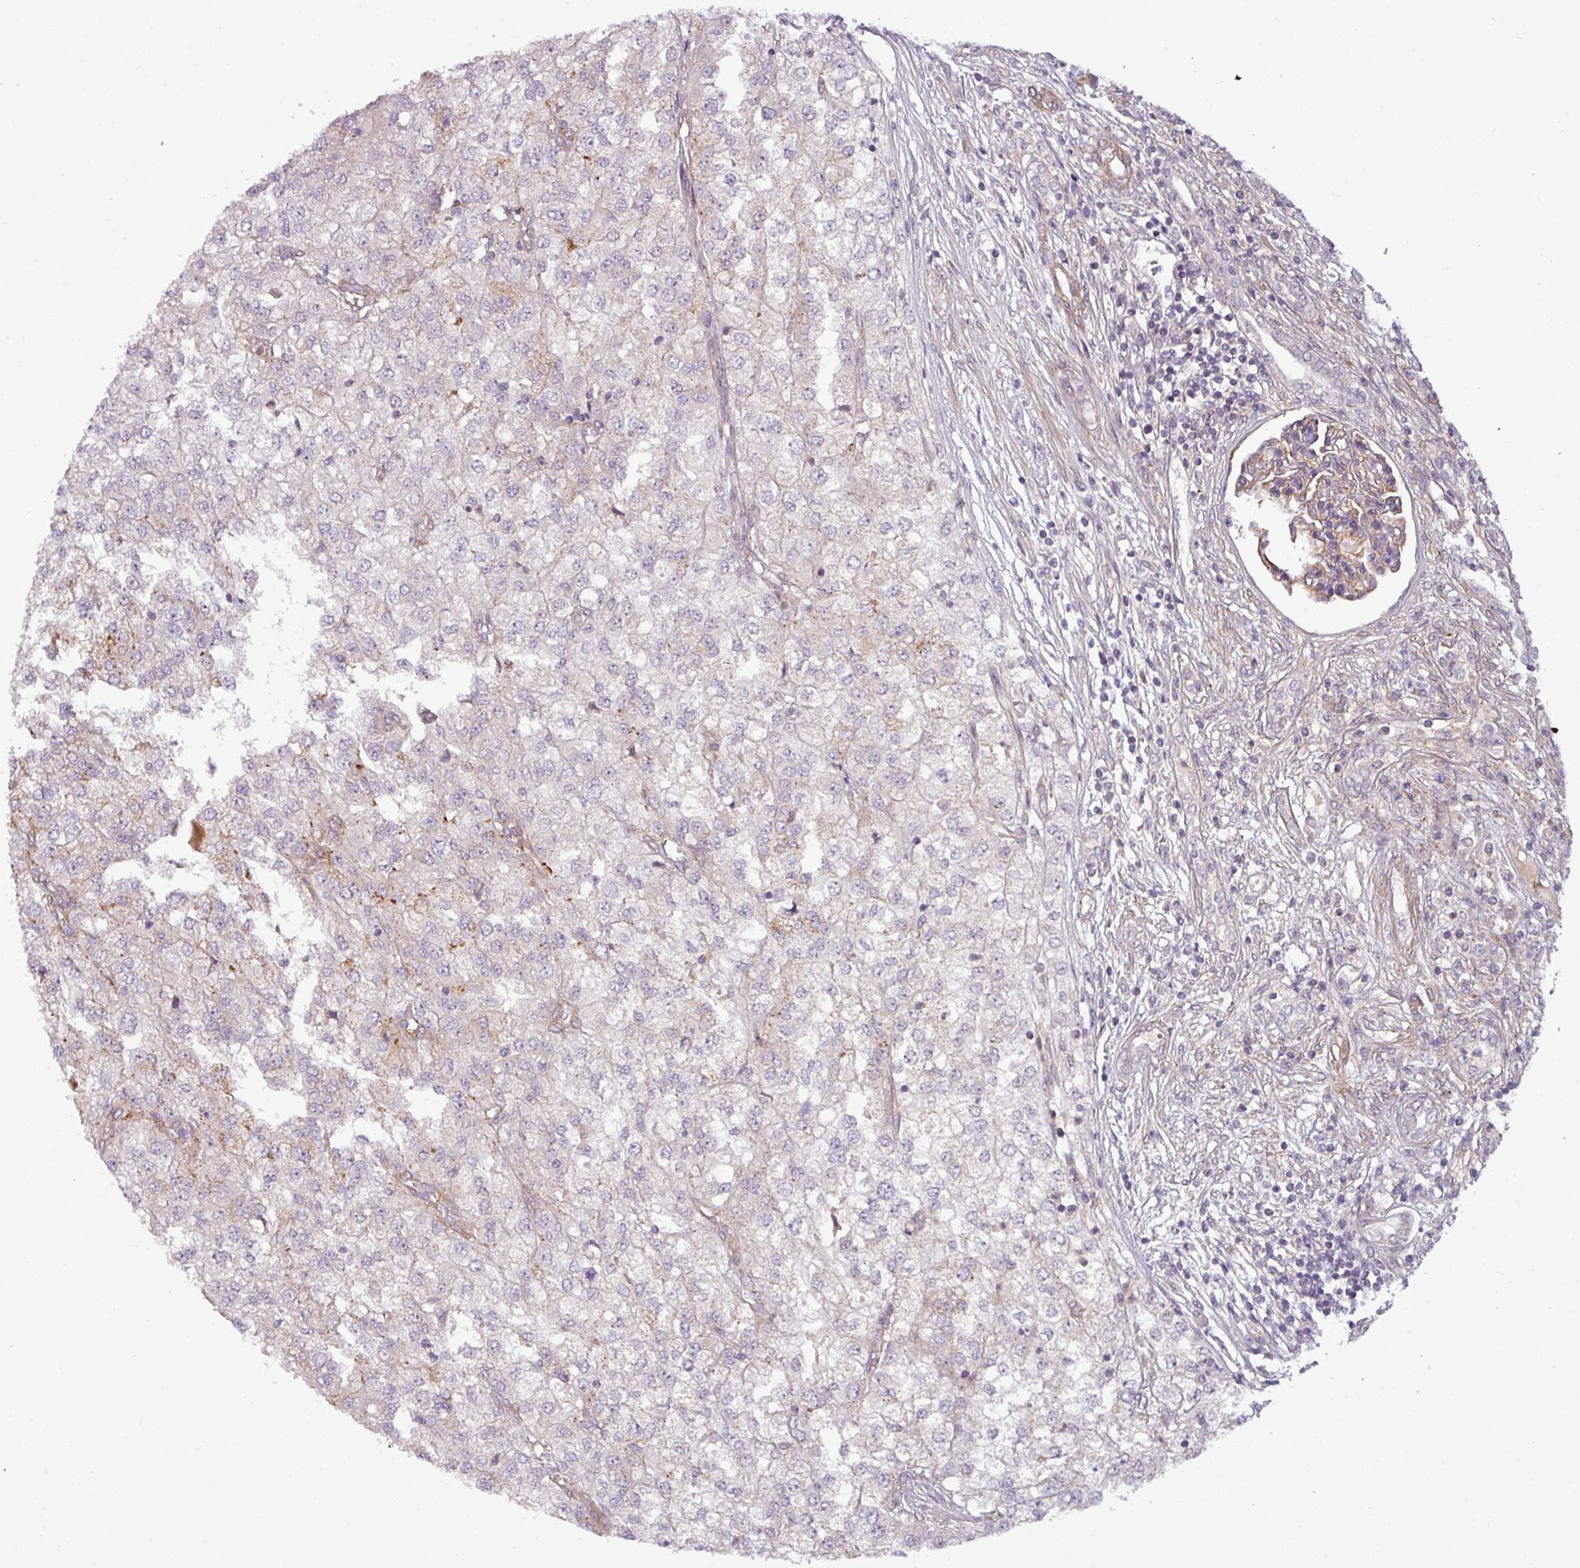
{"staining": {"intensity": "weak", "quantity": "<25%", "location": "cytoplasmic/membranous"}, "tissue": "renal cancer", "cell_type": "Tumor cells", "image_type": "cancer", "snomed": [{"axis": "morphology", "description": "Adenocarcinoma, NOS"}, {"axis": "topography", "description": "Kidney"}], "caption": "High power microscopy photomicrograph of an immunohistochemistry histopathology image of renal adenocarcinoma, revealing no significant staining in tumor cells. (Immunohistochemistry, brightfield microscopy, high magnification).", "gene": "ZNF35", "patient": {"sex": "female", "age": 54}}